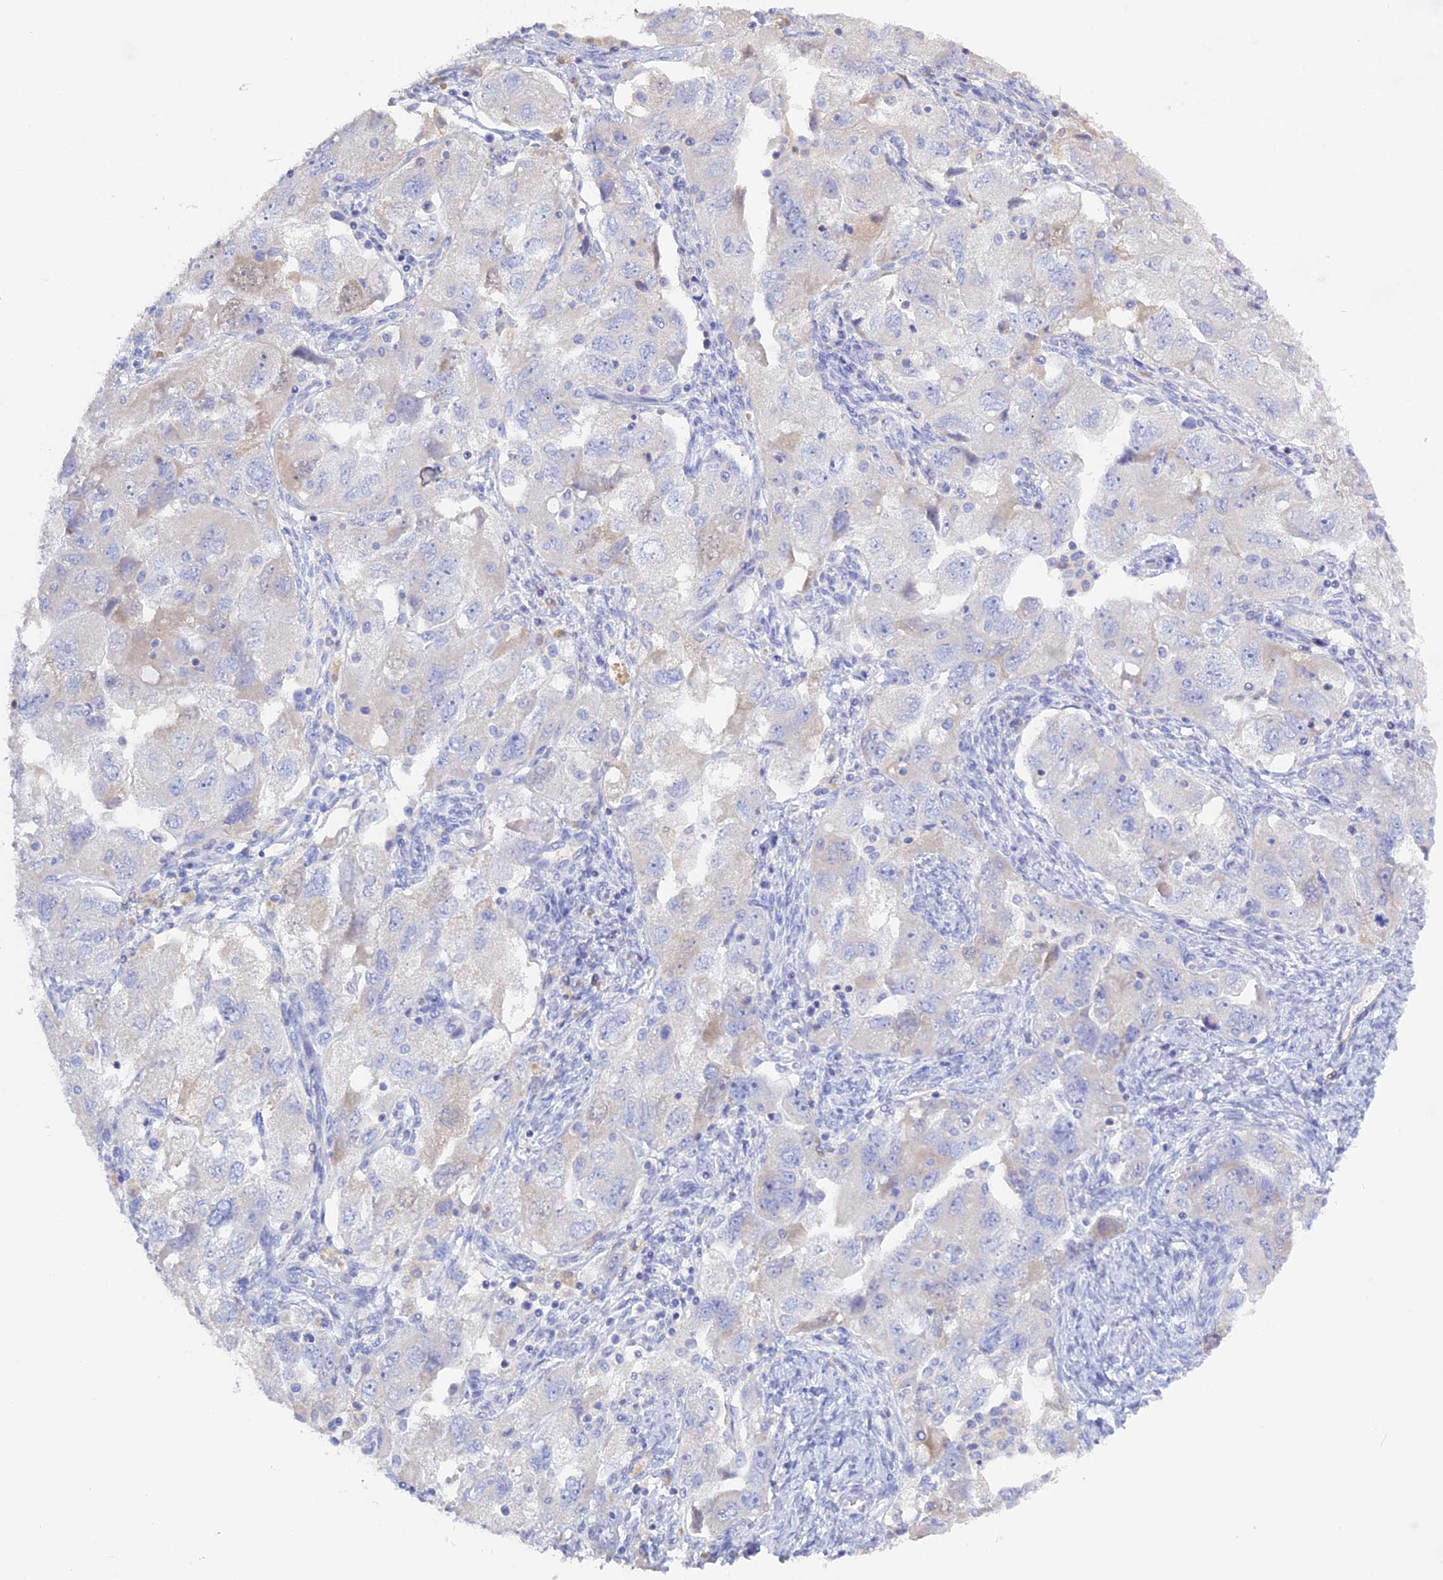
{"staining": {"intensity": "negative", "quantity": "none", "location": "none"}, "tissue": "ovarian cancer", "cell_type": "Tumor cells", "image_type": "cancer", "snomed": [{"axis": "morphology", "description": "Carcinoma, NOS"}, {"axis": "morphology", "description": "Cystadenocarcinoma, serous, NOS"}, {"axis": "topography", "description": "Ovary"}], "caption": "DAB immunohistochemical staining of human serous cystadenocarcinoma (ovarian) reveals no significant expression in tumor cells.", "gene": "ADGRA1", "patient": {"sex": "female", "age": 69}}